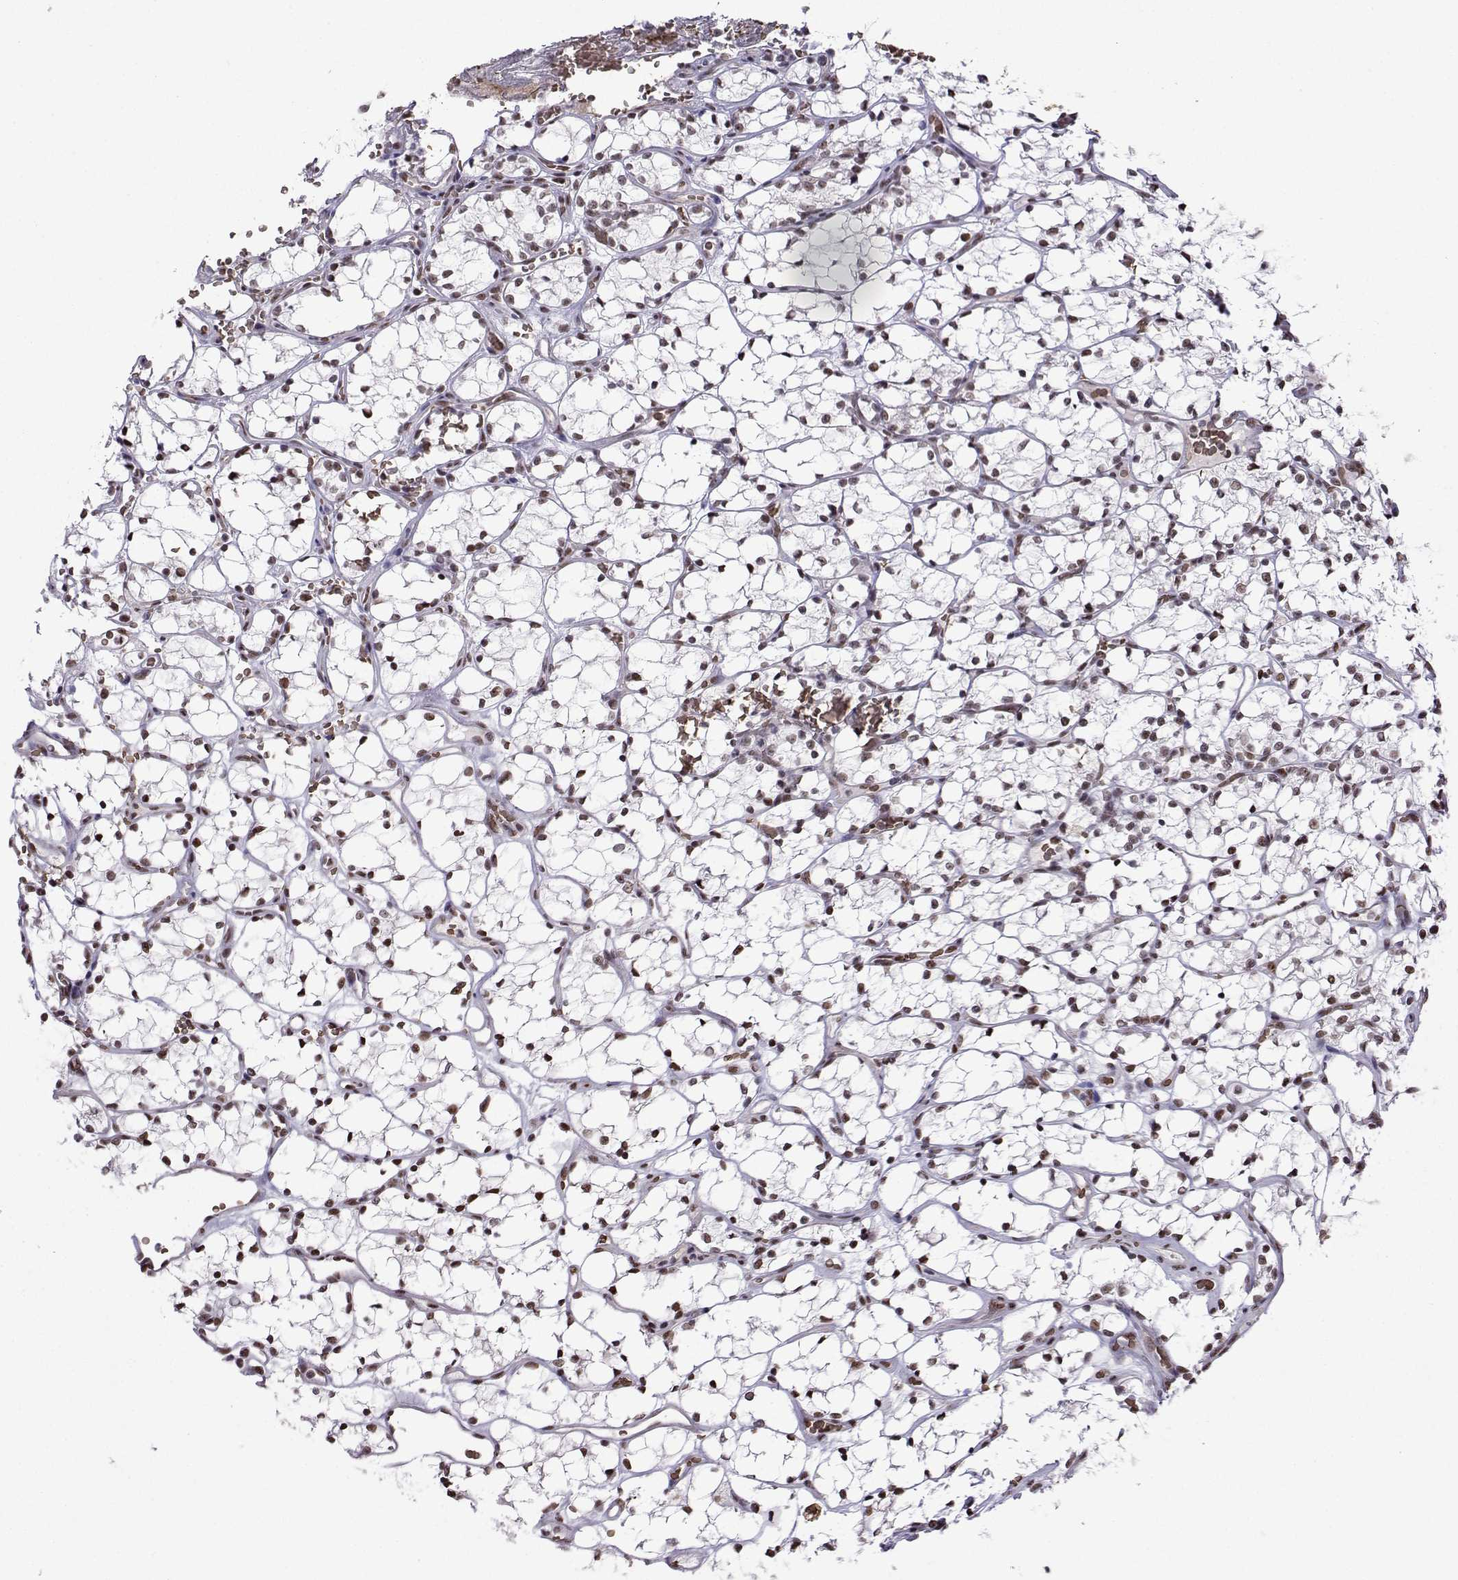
{"staining": {"intensity": "moderate", "quantity": ">75%", "location": "nuclear"}, "tissue": "renal cancer", "cell_type": "Tumor cells", "image_type": "cancer", "snomed": [{"axis": "morphology", "description": "Adenocarcinoma, NOS"}, {"axis": "topography", "description": "Kidney"}], "caption": "Adenocarcinoma (renal) was stained to show a protein in brown. There is medium levels of moderate nuclear positivity in approximately >75% of tumor cells.", "gene": "CCNK", "patient": {"sex": "female", "age": 69}}